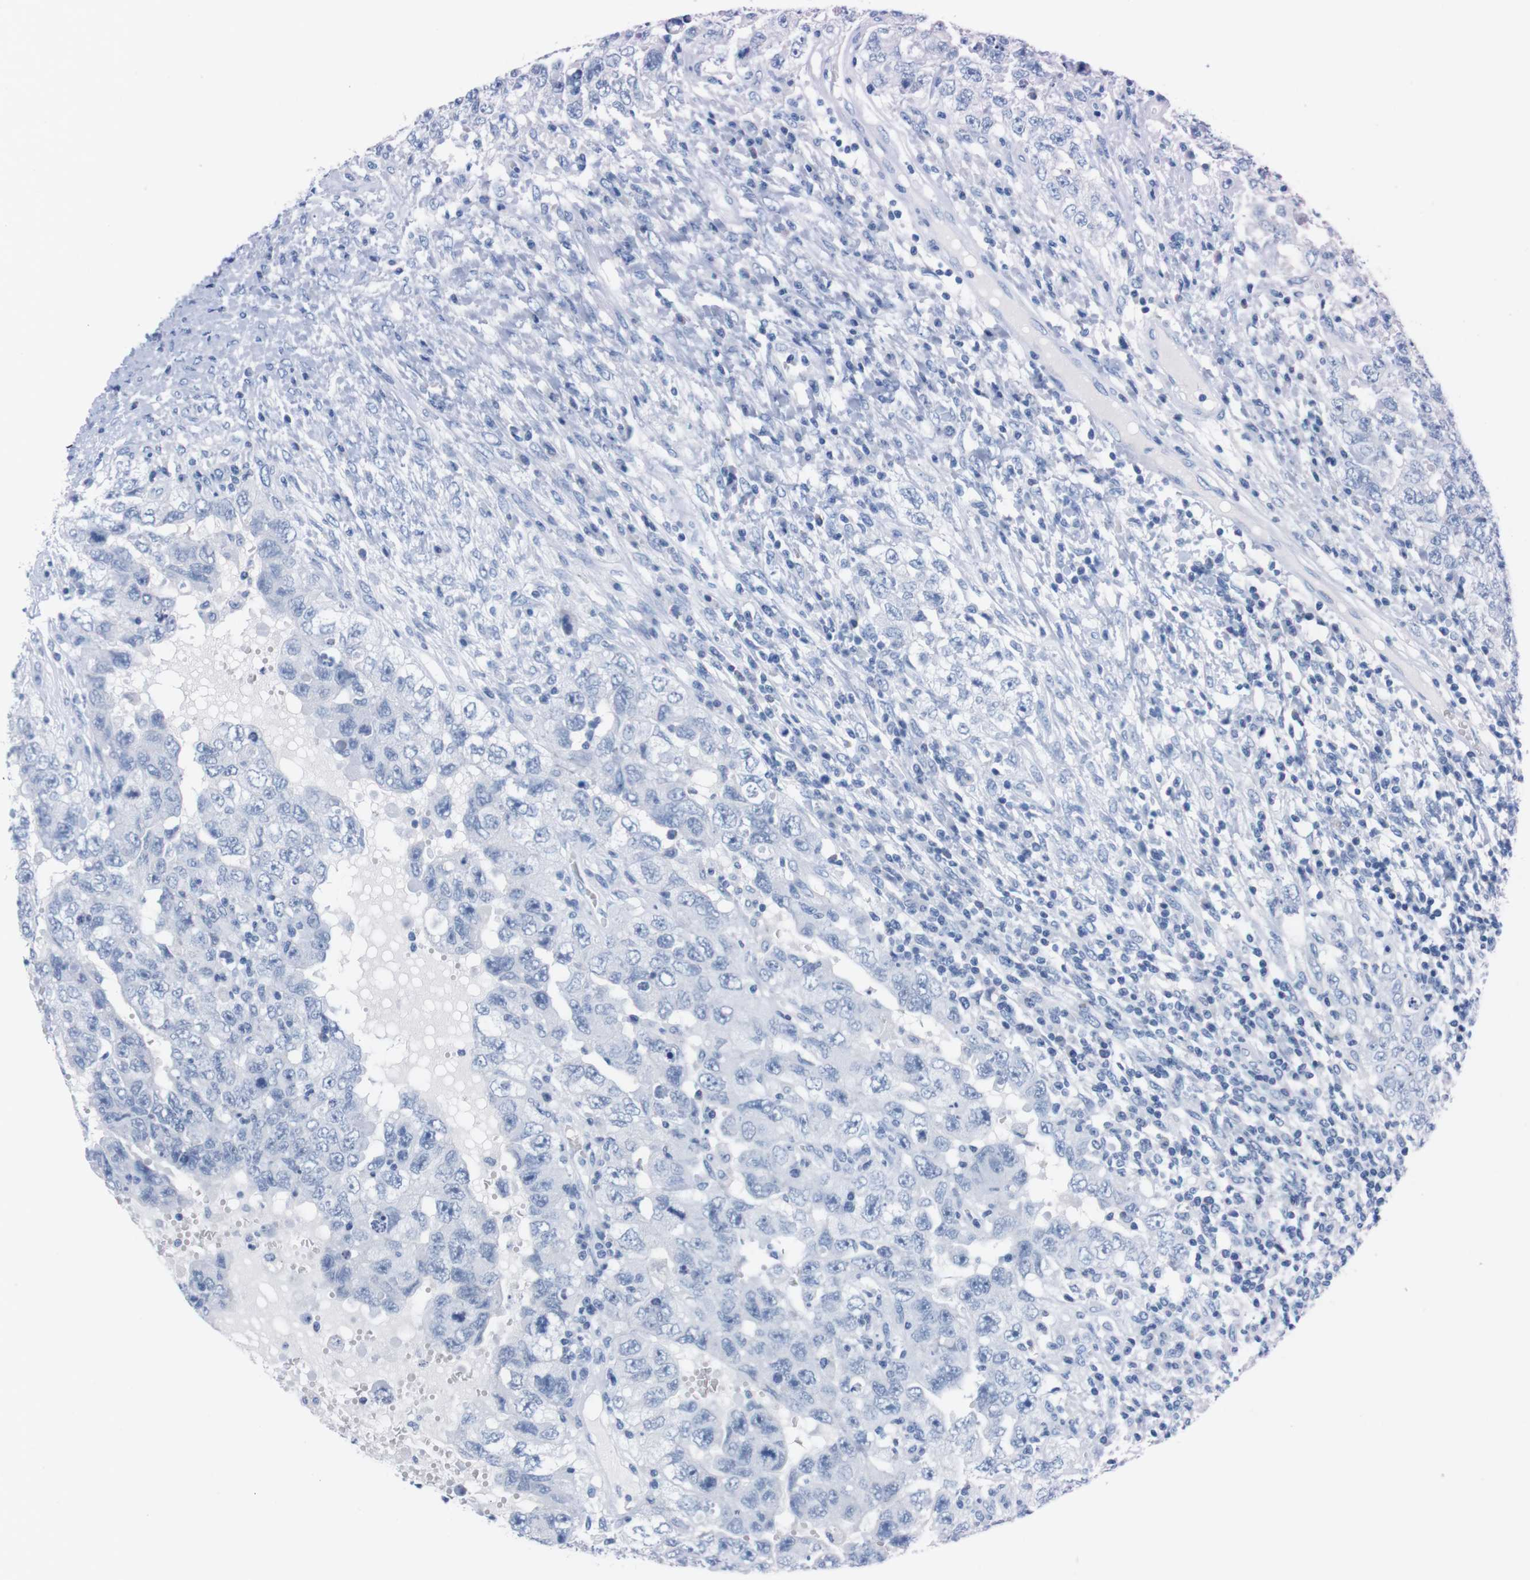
{"staining": {"intensity": "negative", "quantity": "none", "location": "none"}, "tissue": "testis cancer", "cell_type": "Tumor cells", "image_type": "cancer", "snomed": [{"axis": "morphology", "description": "Carcinoma, Embryonal, NOS"}, {"axis": "topography", "description": "Testis"}], "caption": "There is no significant staining in tumor cells of testis cancer.", "gene": "CYP2C9", "patient": {"sex": "male", "age": 26}}